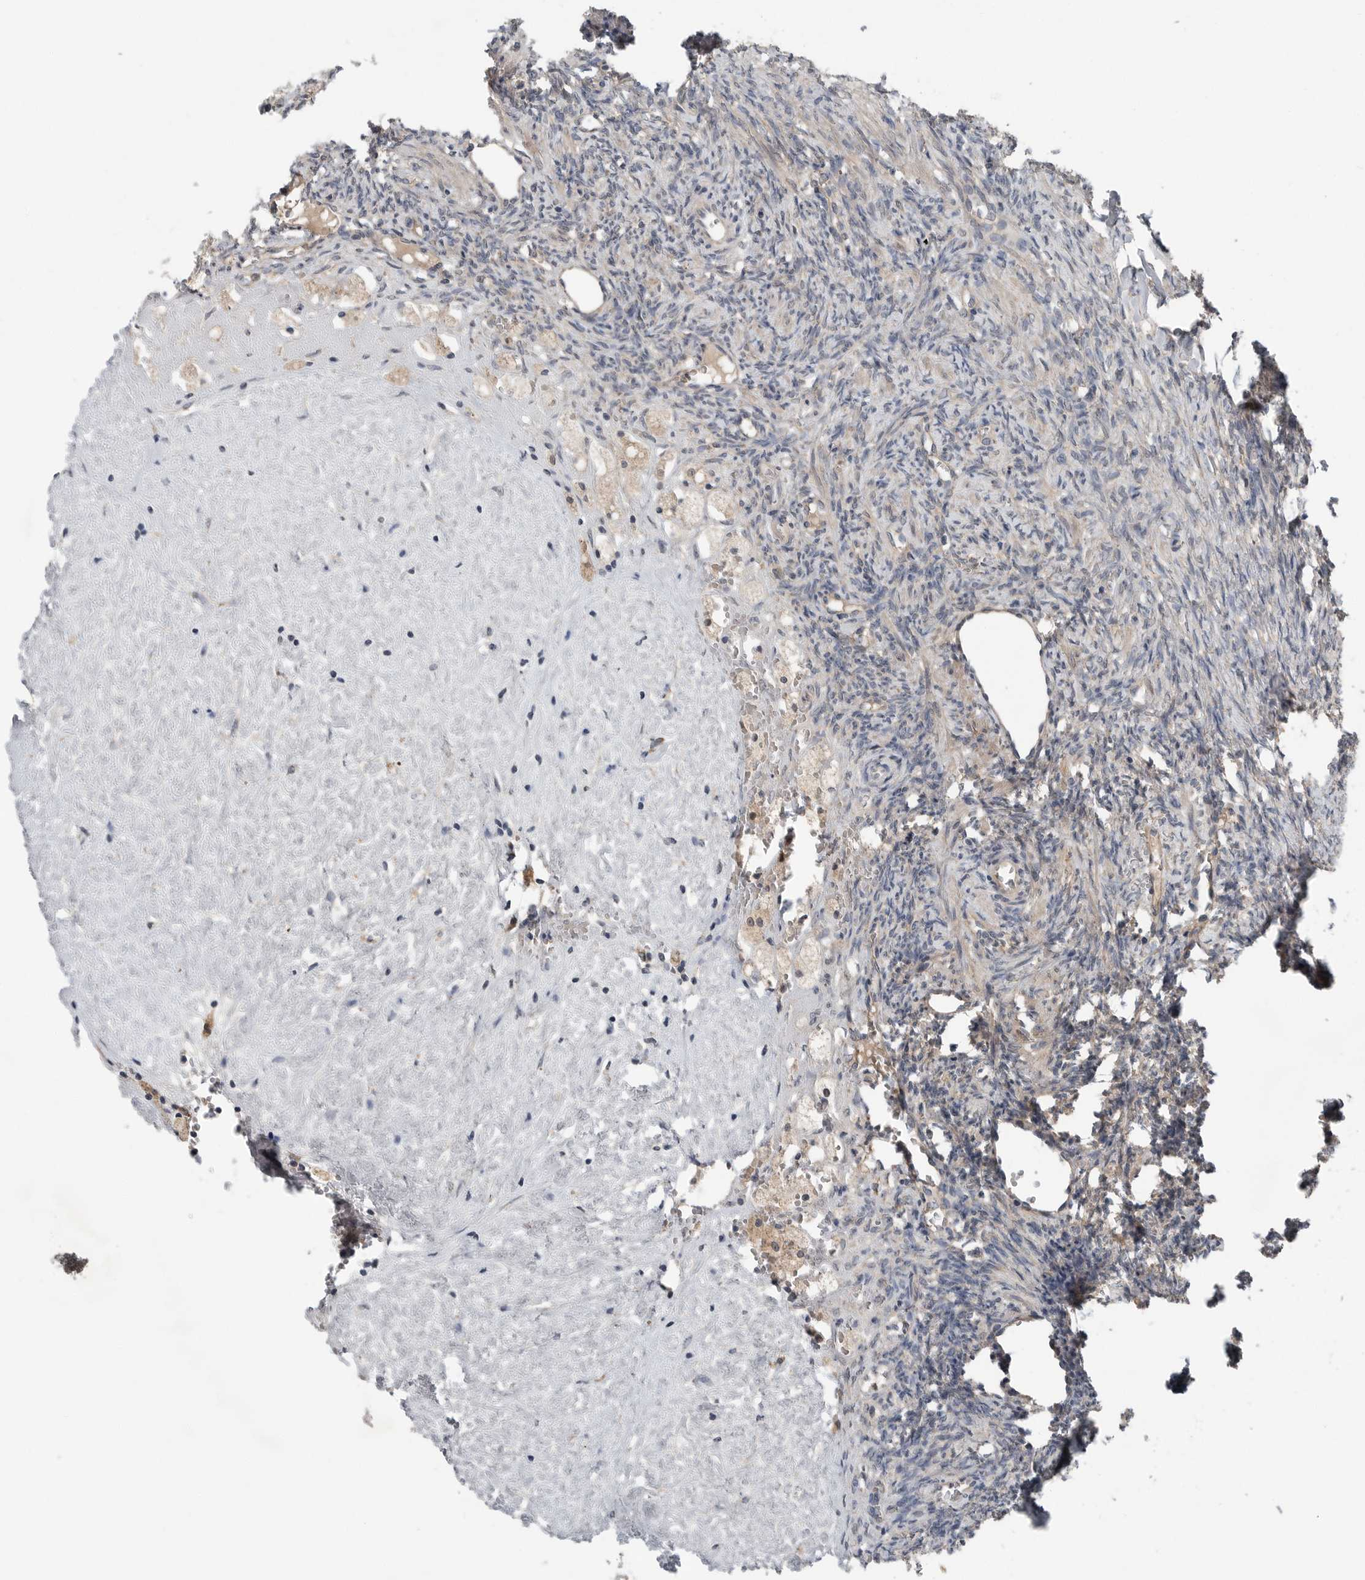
{"staining": {"intensity": "weak", "quantity": "<25%", "location": "cytoplasmic/membranous"}, "tissue": "ovary", "cell_type": "Ovarian stroma cells", "image_type": "normal", "snomed": [{"axis": "morphology", "description": "Normal tissue, NOS"}, {"axis": "topography", "description": "Ovary"}], "caption": "DAB immunohistochemical staining of unremarkable human ovary exhibits no significant positivity in ovarian stroma cells. Brightfield microscopy of IHC stained with DAB (brown) and hematoxylin (blue), captured at high magnification.", "gene": "SCP2", "patient": {"sex": "female", "age": 41}}